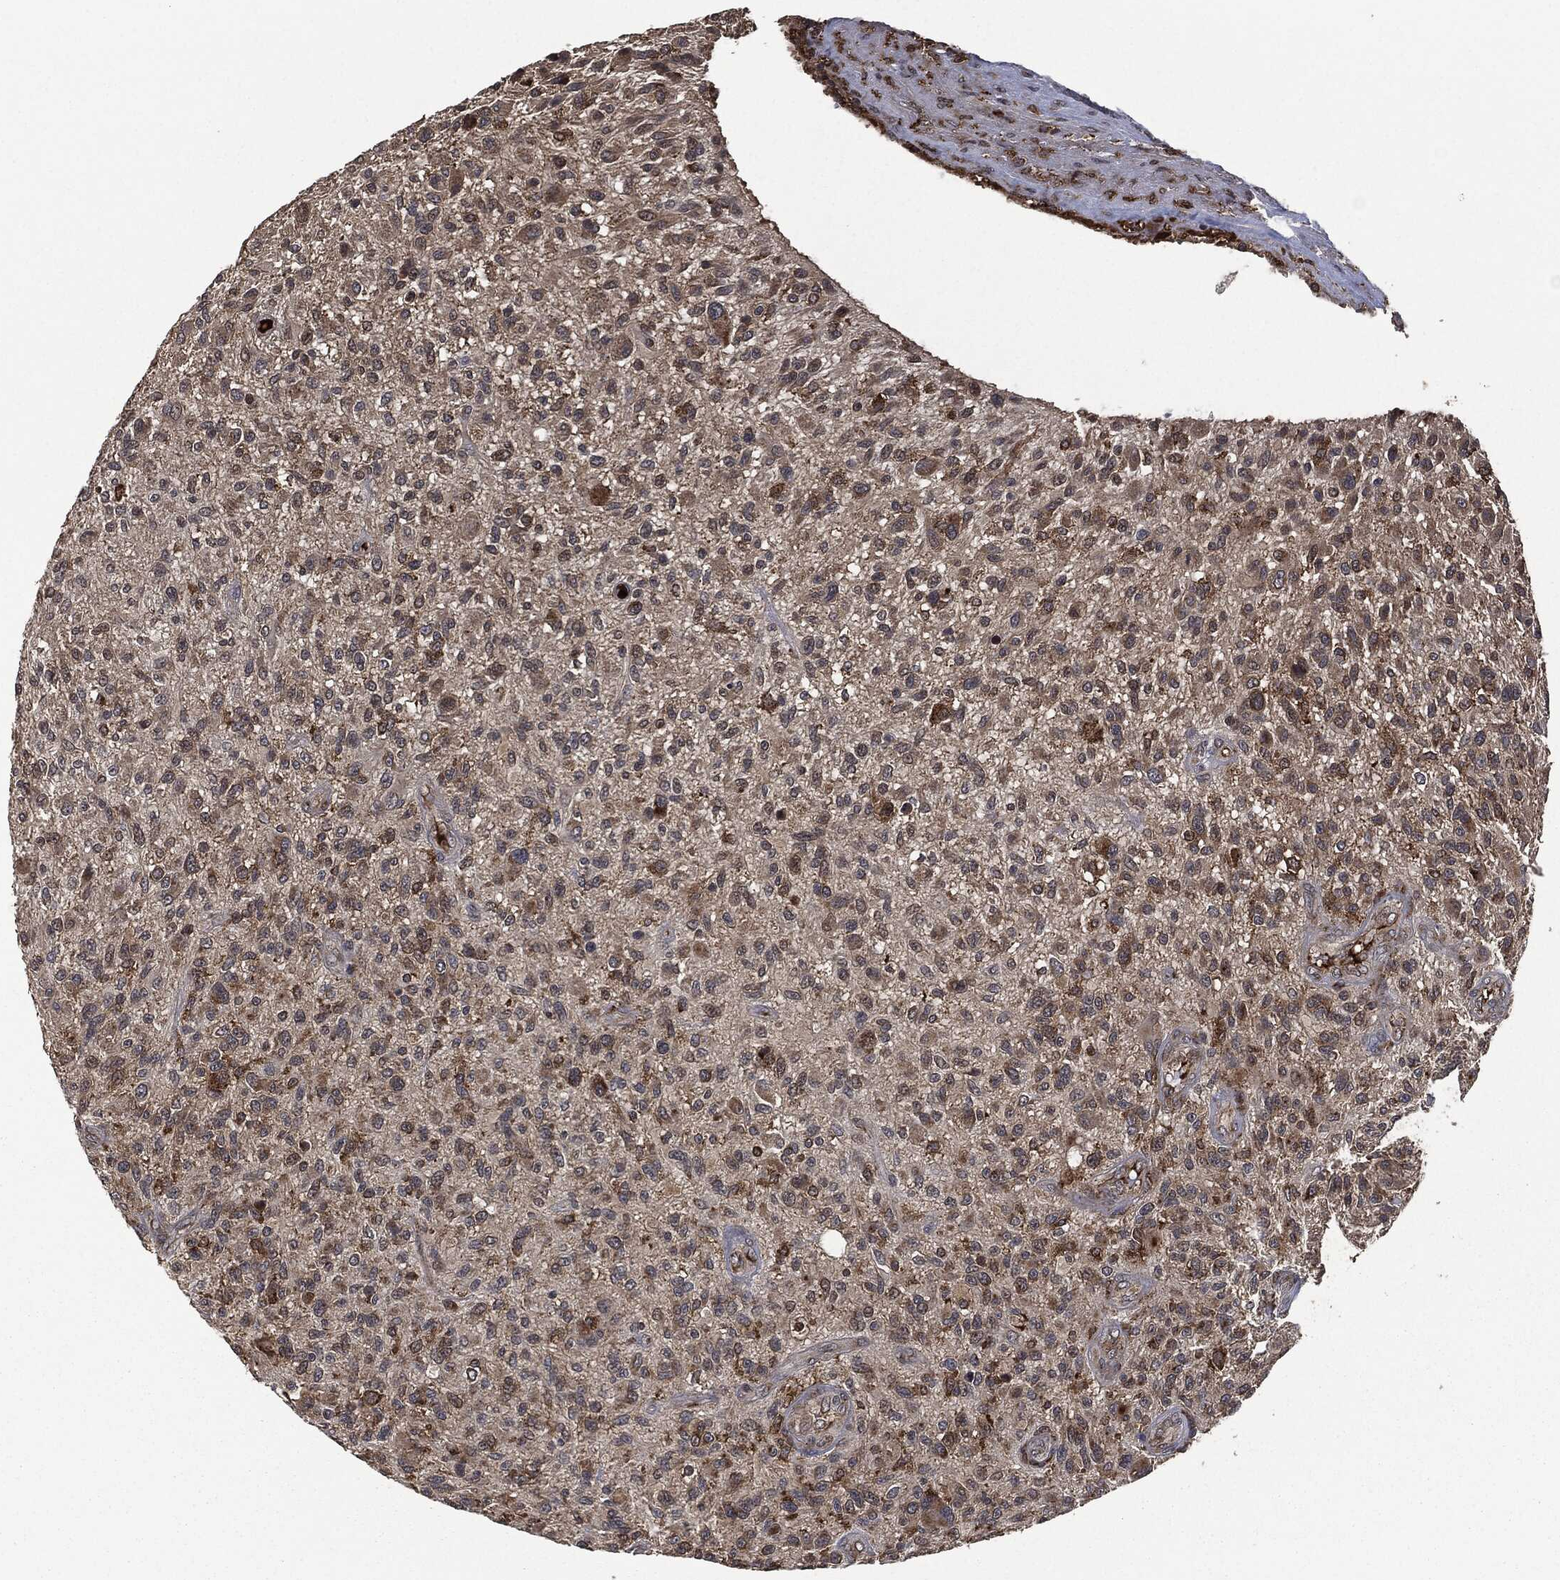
{"staining": {"intensity": "moderate", "quantity": "25%-75%", "location": "cytoplasmic/membranous"}, "tissue": "glioma", "cell_type": "Tumor cells", "image_type": "cancer", "snomed": [{"axis": "morphology", "description": "Glioma, malignant, High grade"}, {"axis": "topography", "description": "Brain"}], "caption": "Glioma stained with a brown dye shows moderate cytoplasmic/membranous positive staining in about 25%-75% of tumor cells.", "gene": "CRABP2", "patient": {"sex": "male", "age": 47}}